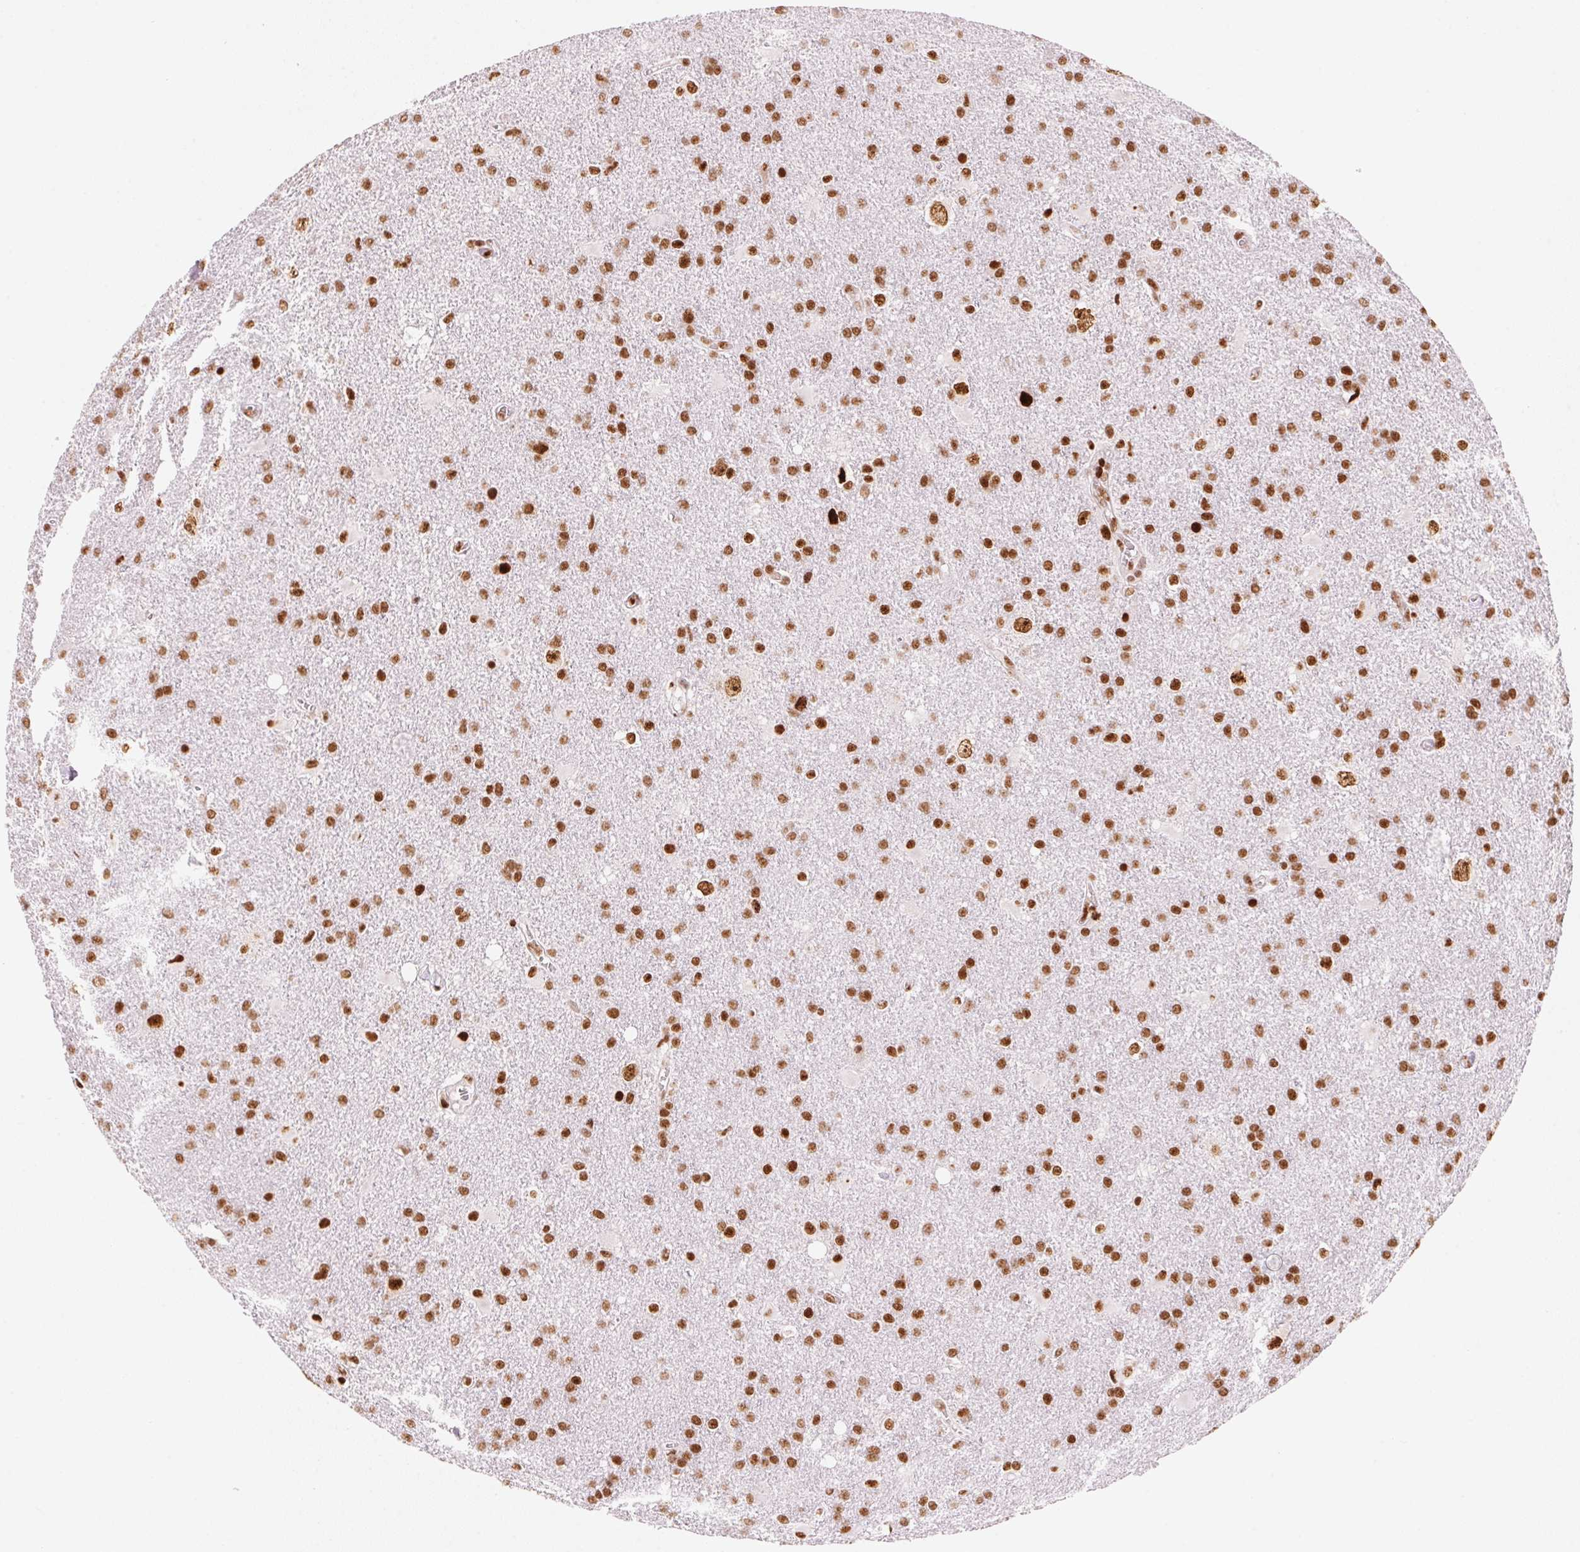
{"staining": {"intensity": "moderate", "quantity": ">75%", "location": "nuclear"}, "tissue": "glioma", "cell_type": "Tumor cells", "image_type": "cancer", "snomed": [{"axis": "morphology", "description": "Glioma, malignant, Low grade"}, {"axis": "topography", "description": "Brain"}], "caption": "Moderate nuclear positivity for a protein is appreciated in approximately >75% of tumor cells of low-grade glioma (malignant) using IHC.", "gene": "NXF1", "patient": {"sex": "male", "age": 66}}